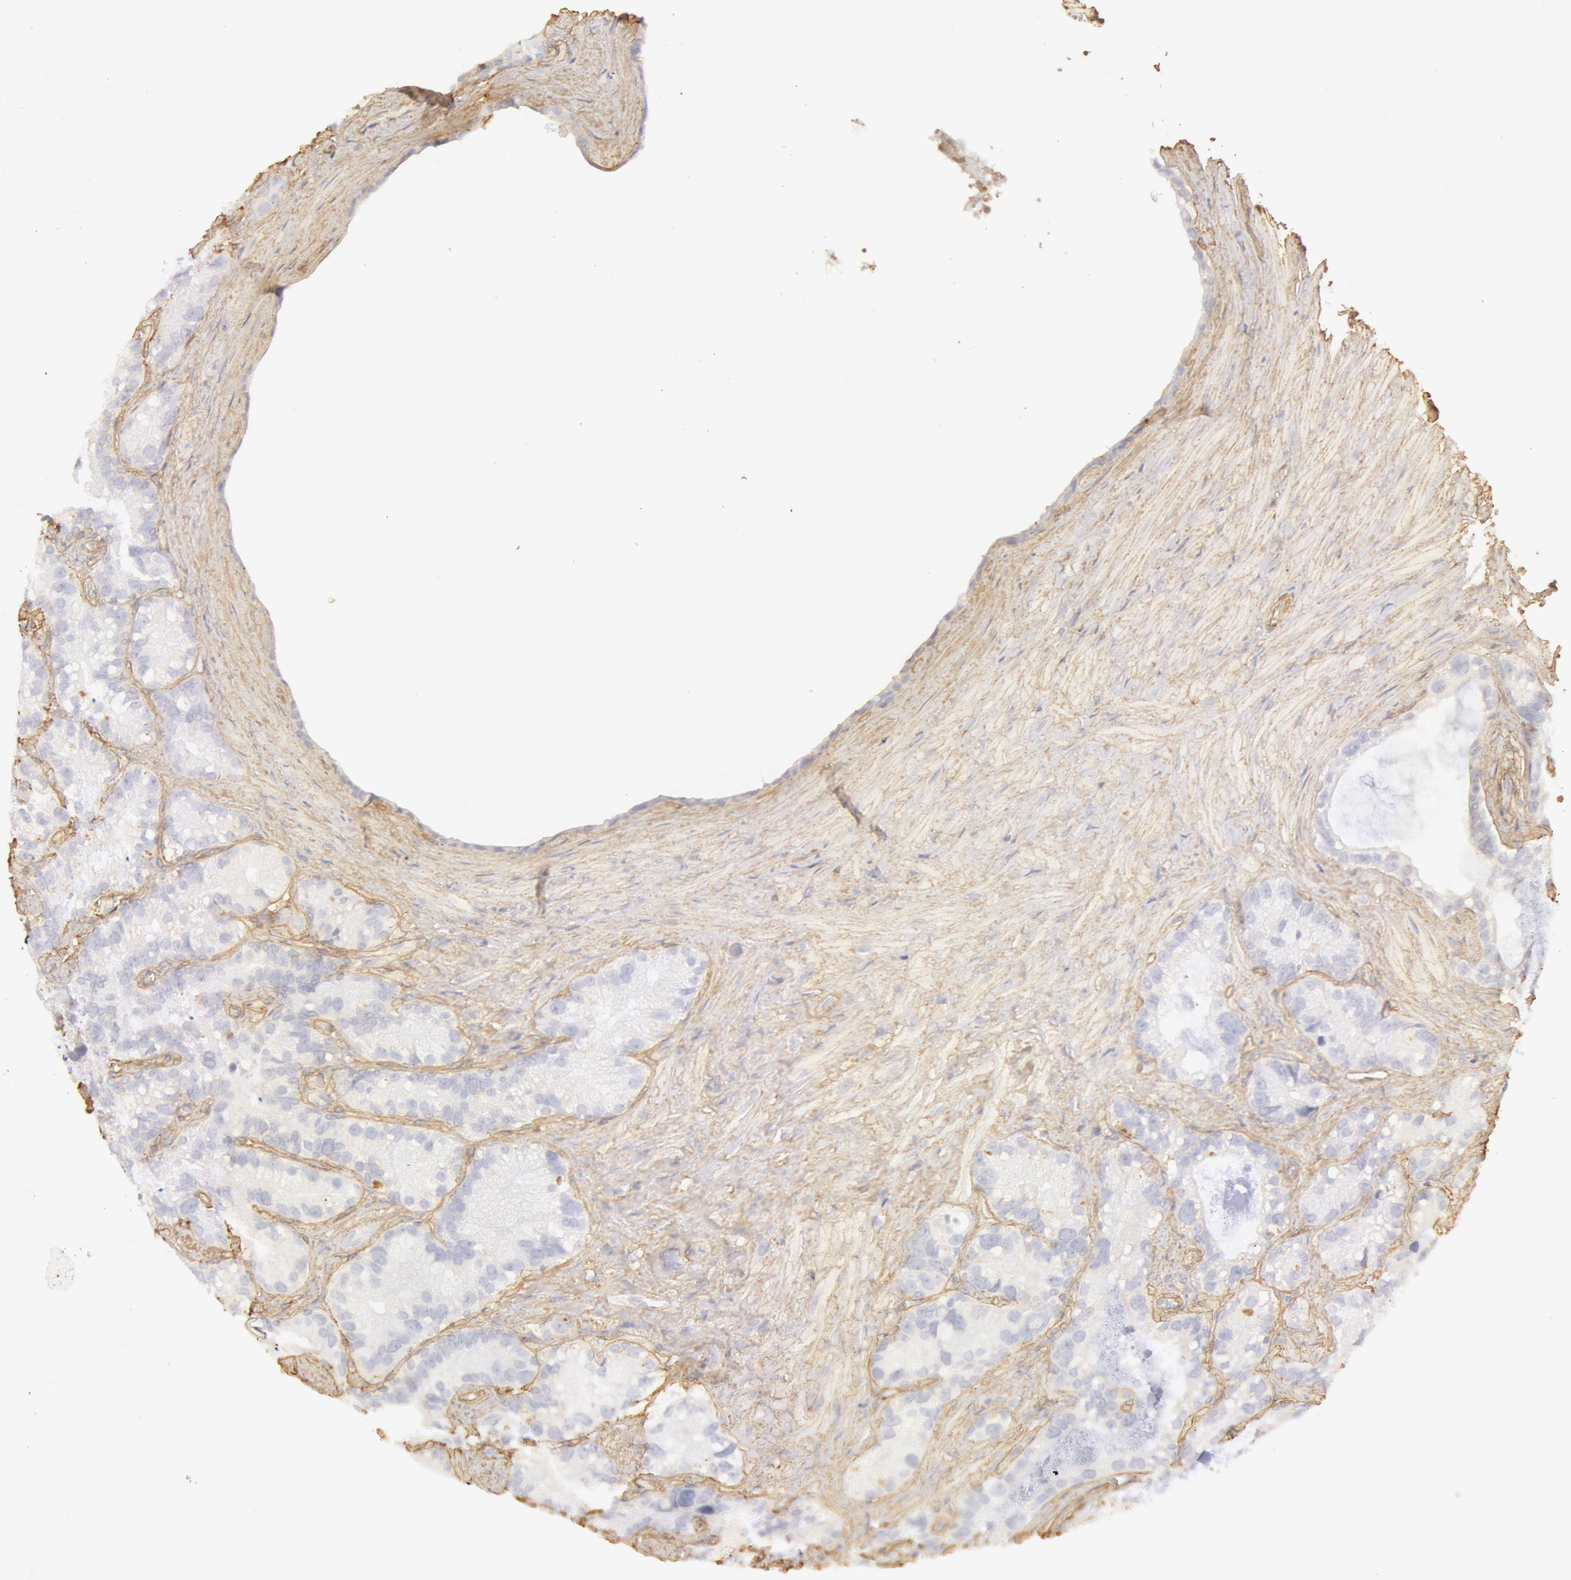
{"staining": {"intensity": "negative", "quantity": "none", "location": "none"}, "tissue": "seminal vesicle", "cell_type": "Glandular cells", "image_type": "normal", "snomed": [{"axis": "morphology", "description": "Normal tissue, NOS"}, {"axis": "topography", "description": "Seminal veicle"}], "caption": "The photomicrograph displays no significant expression in glandular cells of seminal vesicle.", "gene": "COL4A1", "patient": {"sex": "male", "age": 63}}